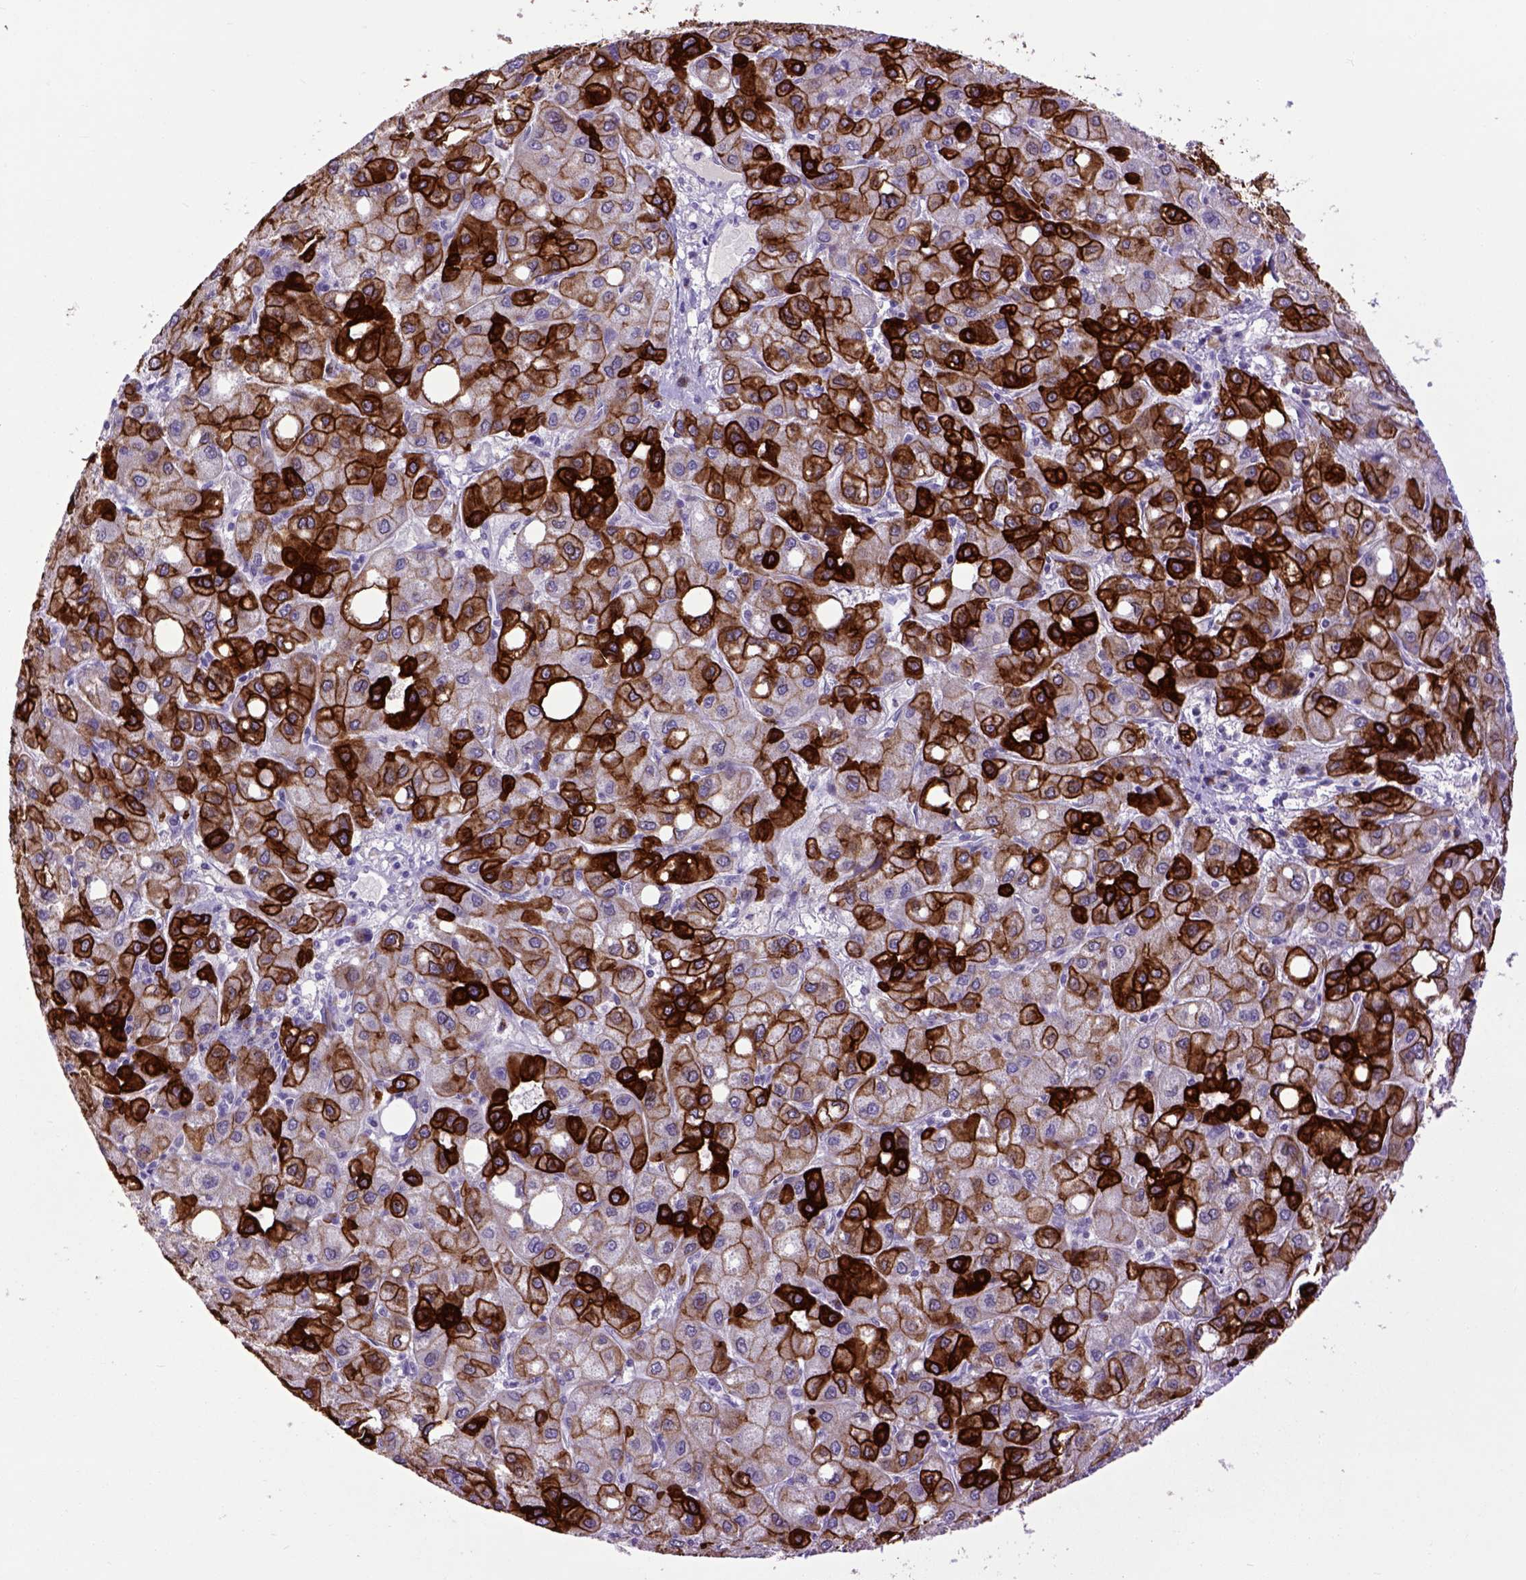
{"staining": {"intensity": "strong", "quantity": "25%-75%", "location": "cytoplasmic/membranous"}, "tissue": "liver cancer", "cell_type": "Tumor cells", "image_type": "cancer", "snomed": [{"axis": "morphology", "description": "Carcinoma, Hepatocellular, NOS"}, {"axis": "topography", "description": "Liver"}], "caption": "Human hepatocellular carcinoma (liver) stained with a protein marker exhibits strong staining in tumor cells.", "gene": "RAB25", "patient": {"sex": "male", "age": 73}}